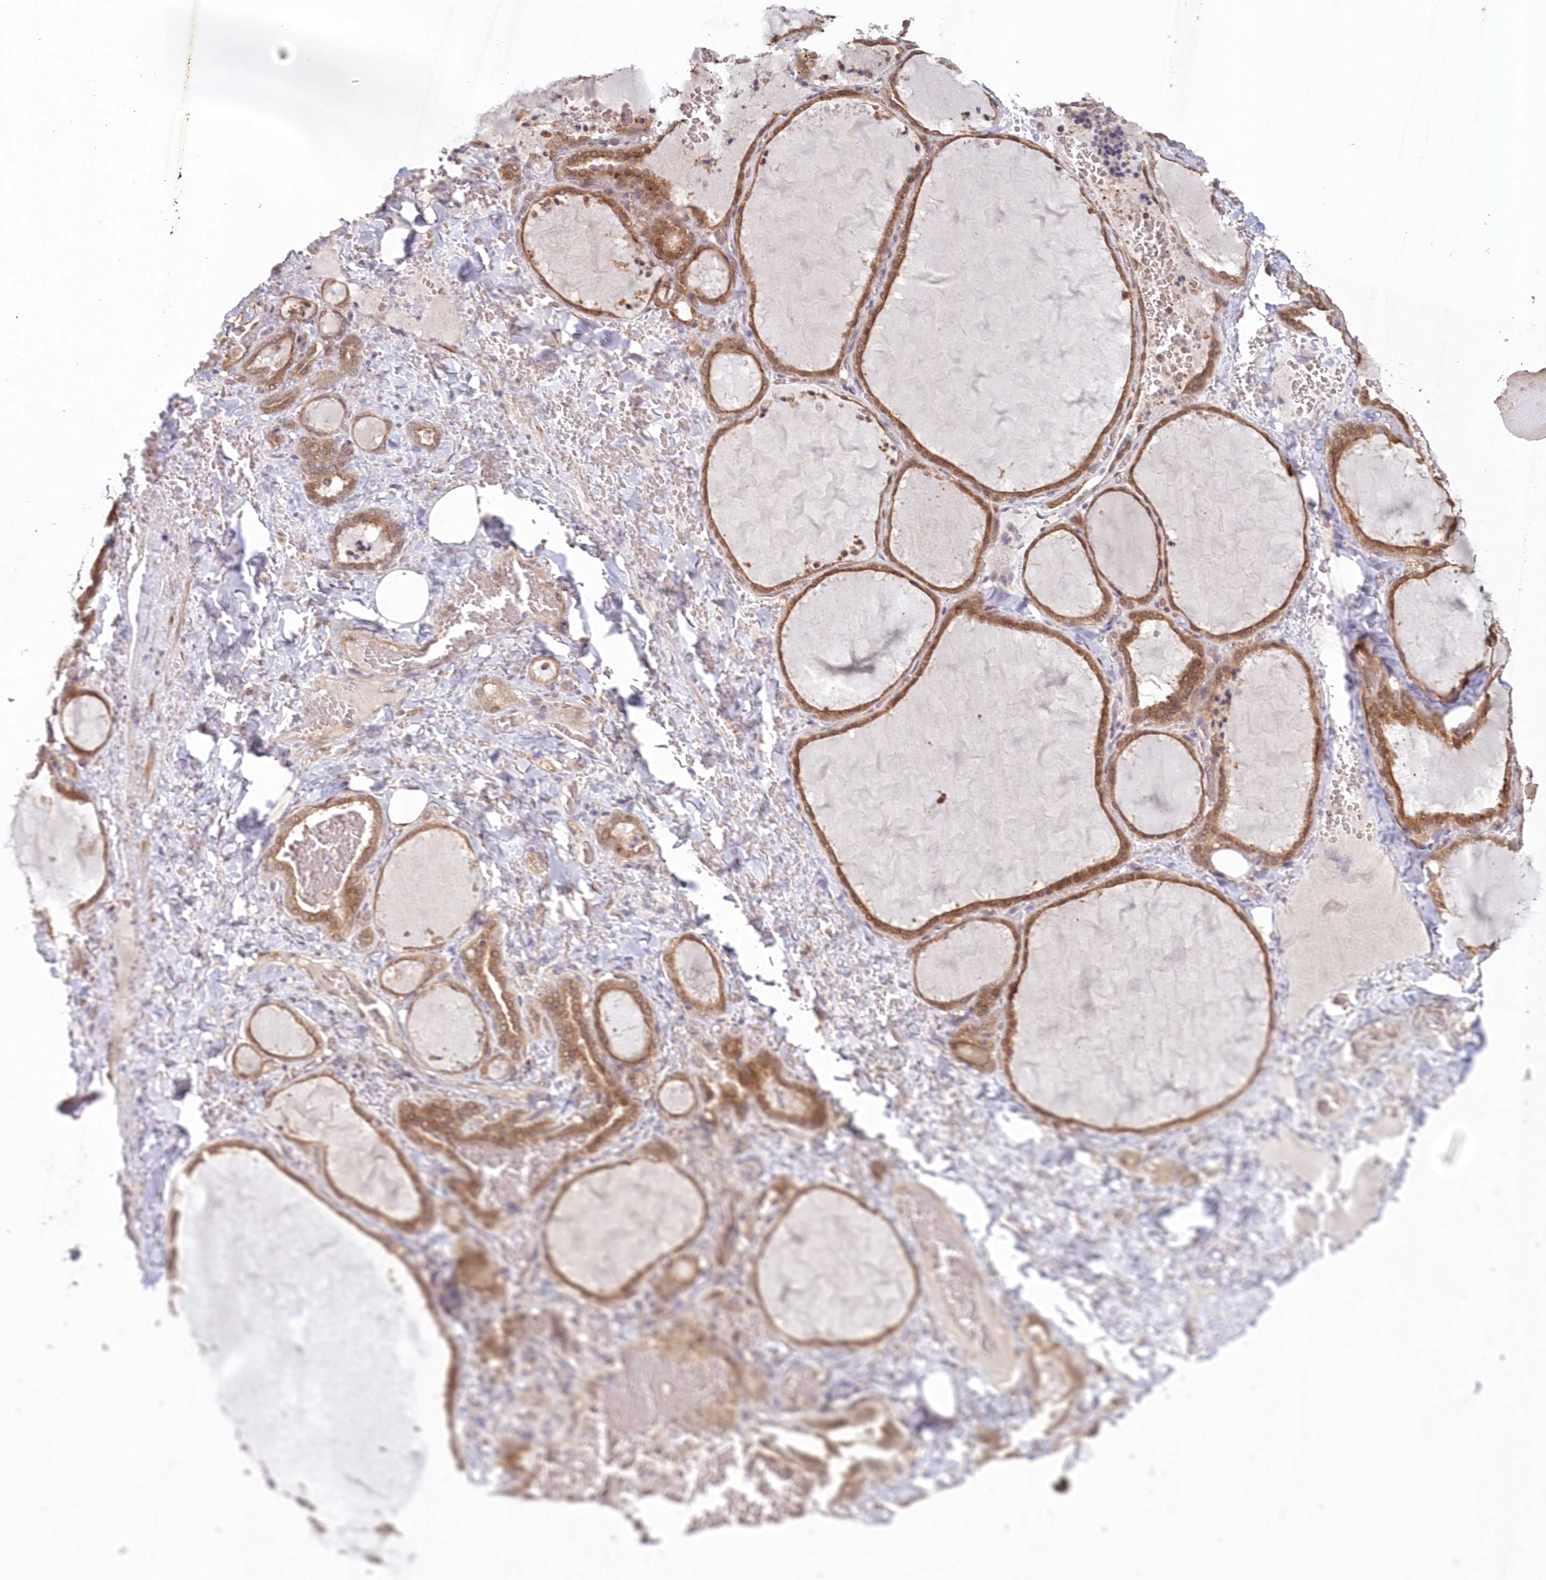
{"staining": {"intensity": "strong", "quantity": ">75%", "location": "cytoplasmic/membranous,nuclear"}, "tissue": "thyroid gland", "cell_type": "Glandular cells", "image_type": "normal", "snomed": [{"axis": "morphology", "description": "Normal tissue, NOS"}, {"axis": "topography", "description": "Thyroid gland"}], "caption": "The photomicrograph displays staining of benign thyroid gland, revealing strong cytoplasmic/membranous,nuclear protein expression (brown color) within glandular cells. (Brightfield microscopy of DAB IHC at high magnification).", "gene": "GBE1", "patient": {"sex": "female", "age": 22}}